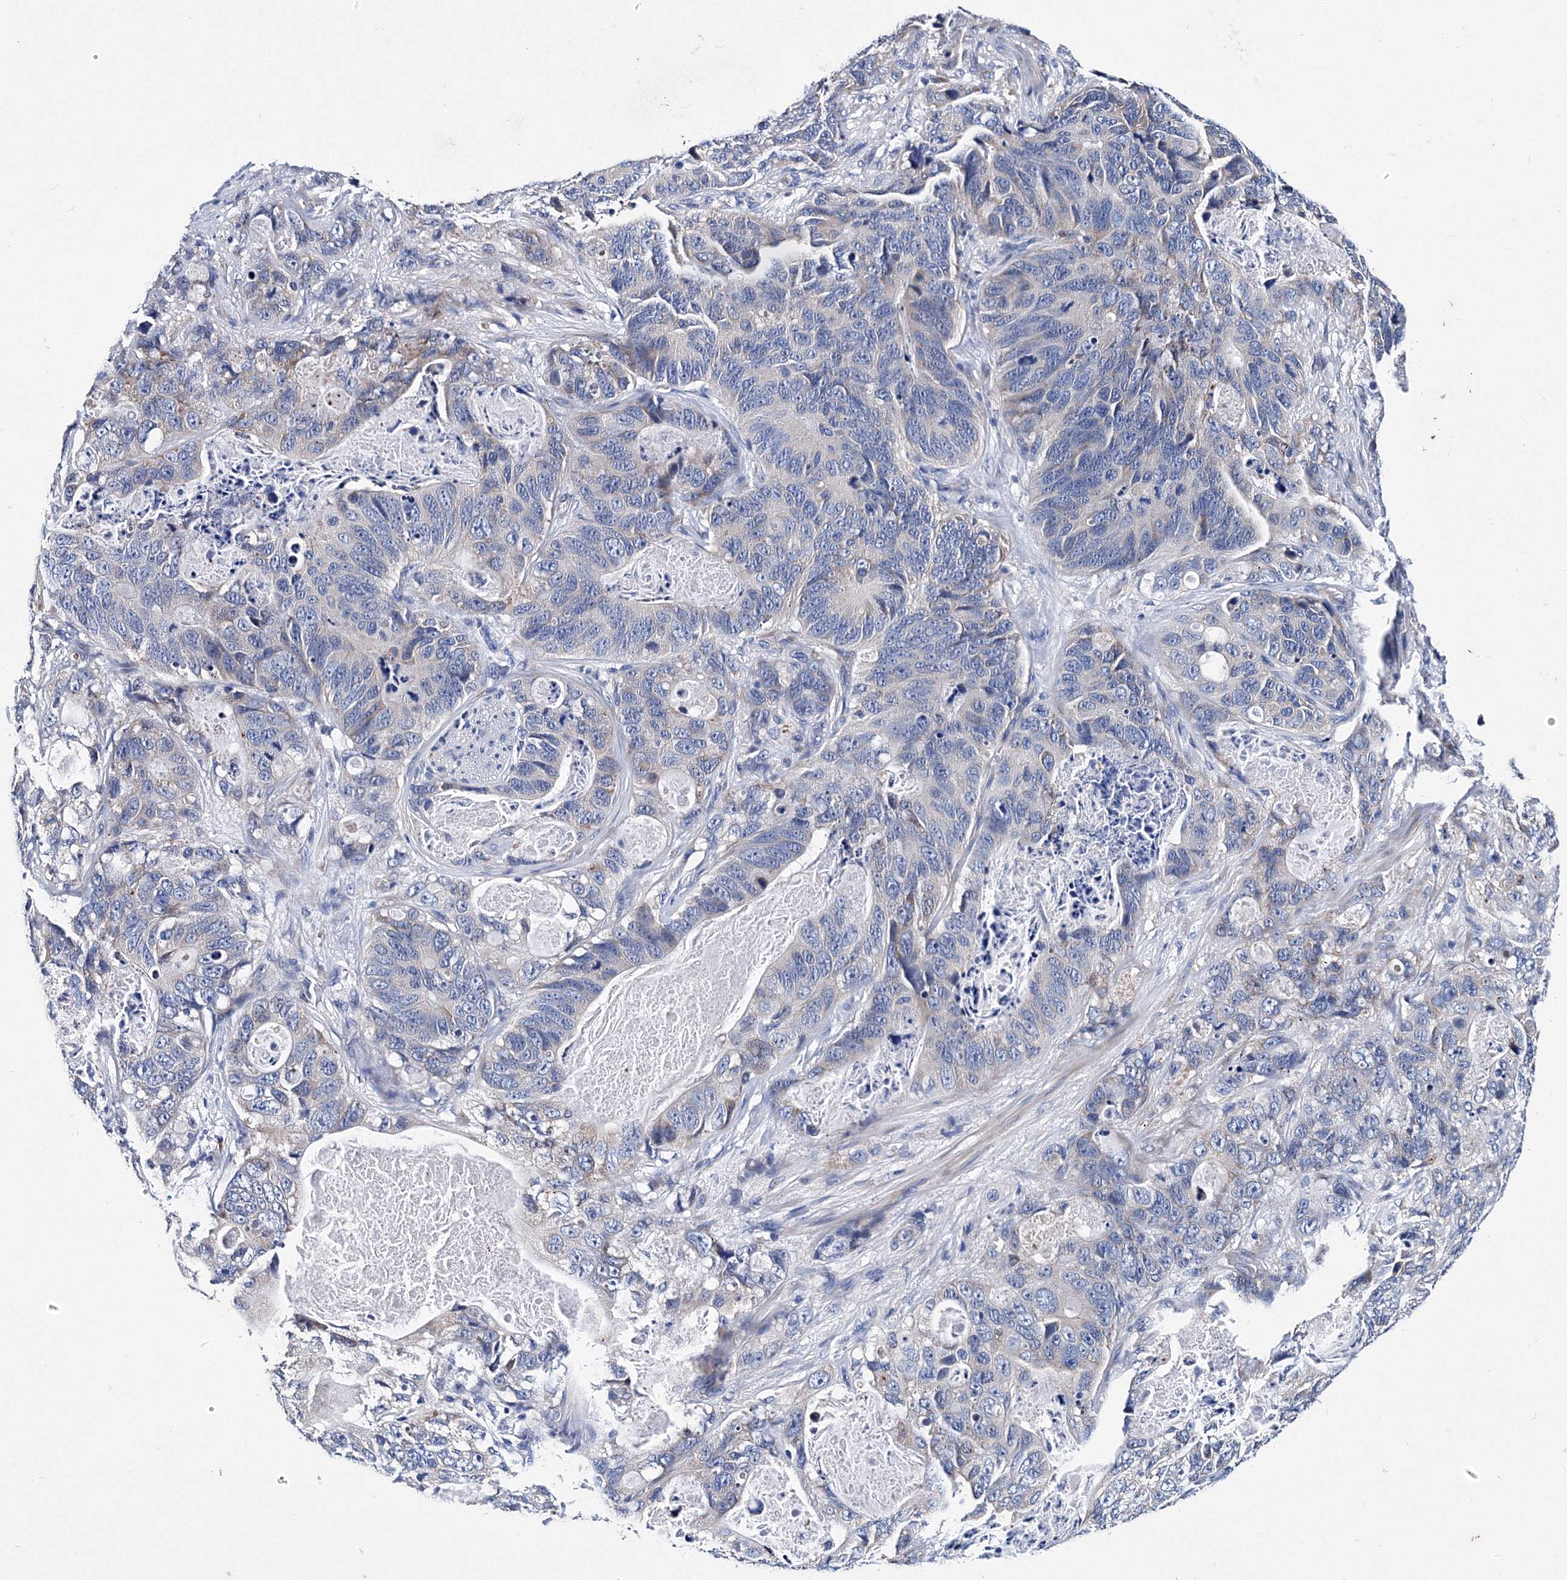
{"staining": {"intensity": "weak", "quantity": "<25%", "location": "cytoplasmic/membranous"}, "tissue": "stomach cancer", "cell_type": "Tumor cells", "image_type": "cancer", "snomed": [{"axis": "morphology", "description": "Normal tissue, NOS"}, {"axis": "morphology", "description": "Adenocarcinoma, NOS"}, {"axis": "topography", "description": "Stomach"}], "caption": "Micrograph shows no protein staining in tumor cells of stomach cancer tissue.", "gene": "TRPM2", "patient": {"sex": "female", "age": 89}}